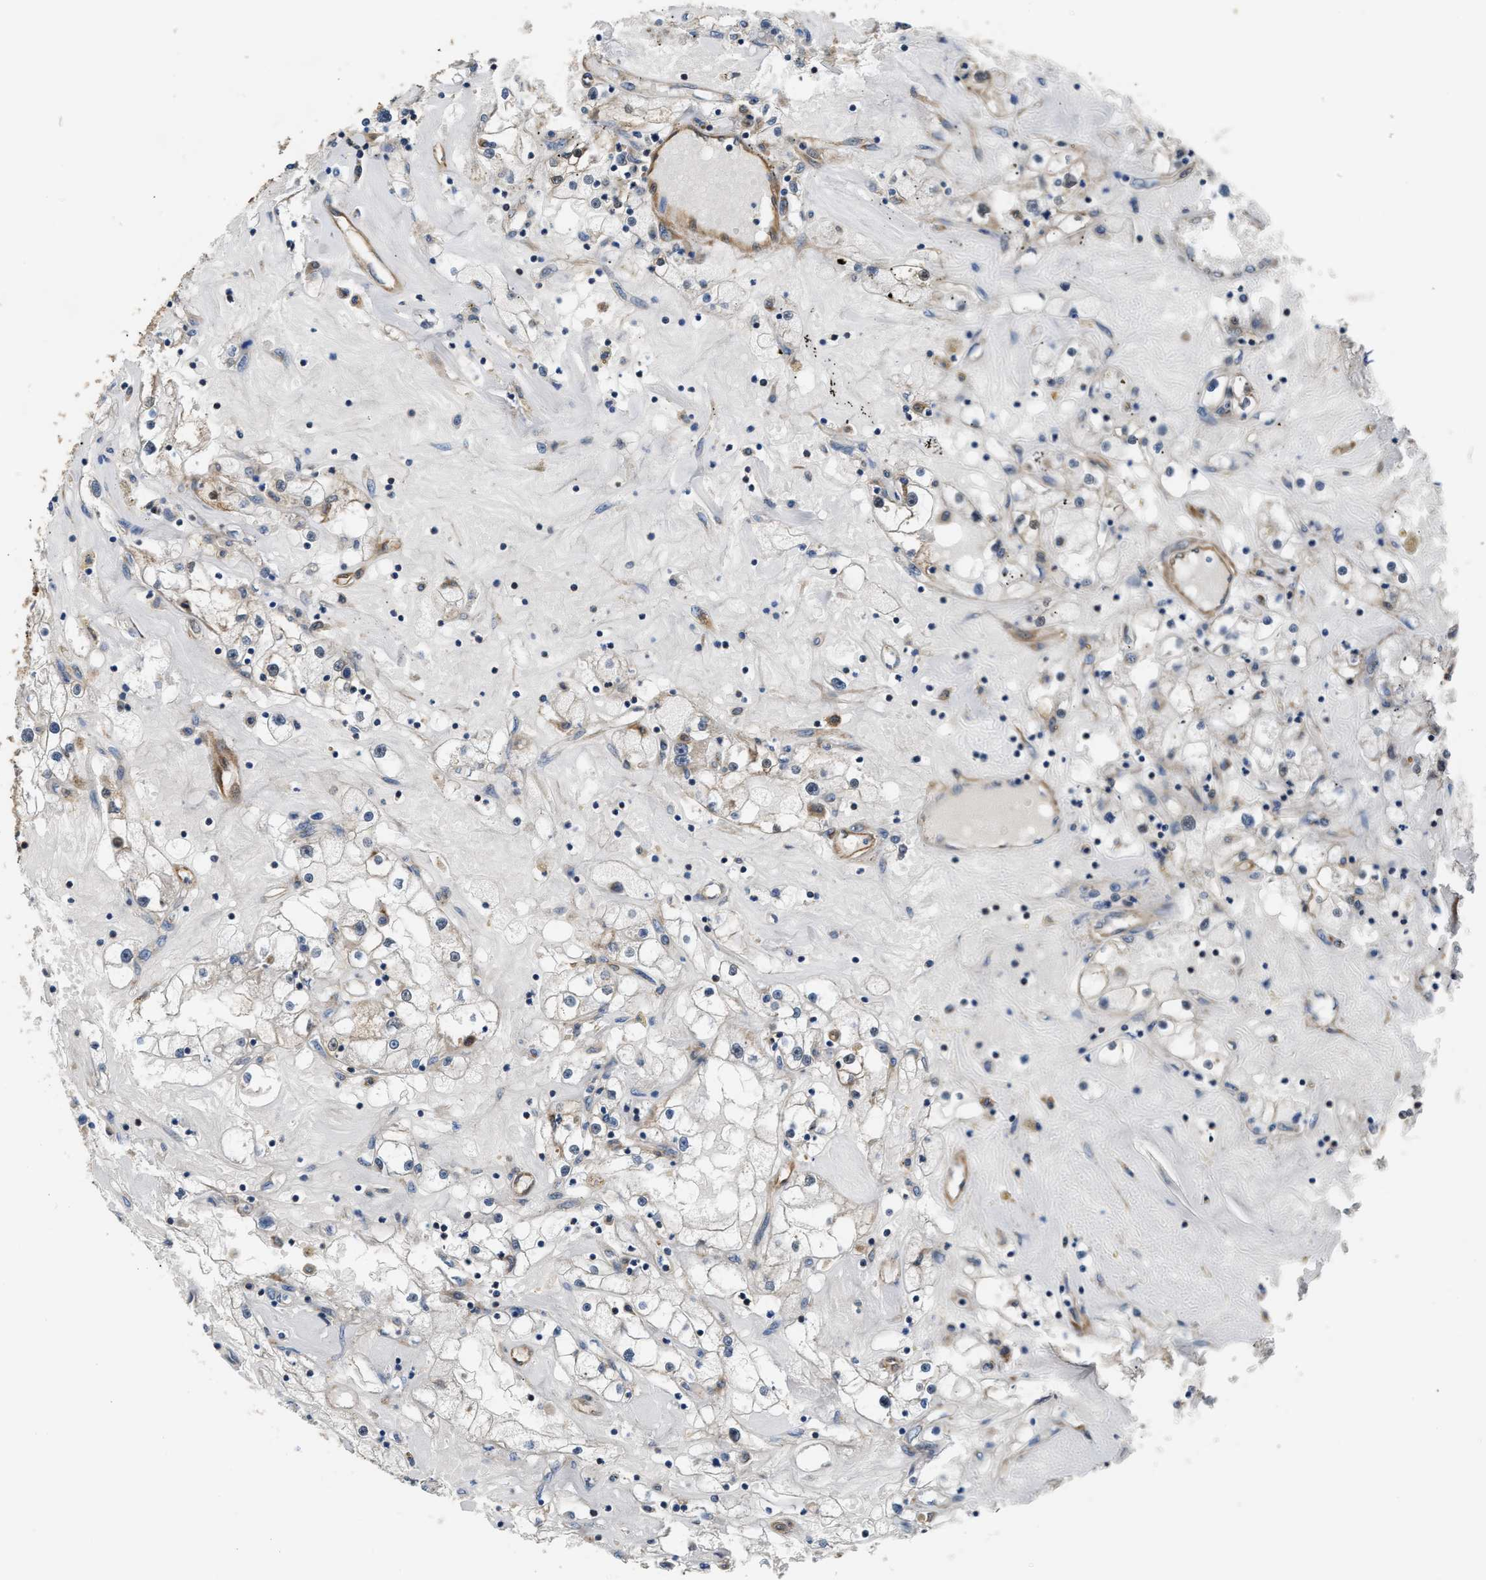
{"staining": {"intensity": "weak", "quantity": "<25%", "location": "cytoplasmic/membranous"}, "tissue": "renal cancer", "cell_type": "Tumor cells", "image_type": "cancer", "snomed": [{"axis": "morphology", "description": "Adenocarcinoma, NOS"}, {"axis": "topography", "description": "Kidney"}], "caption": "High power microscopy photomicrograph of an immunohistochemistry photomicrograph of renal adenocarcinoma, revealing no significant expression in tumor cells. (Stains: DAB (3,3'-diaminobenzidine) immunohistochemistry with hematoxylin counter stain, Microscopy: brightfield microscopy at high magnification).", "gene": "PPA1", "patient": {"sex": "male", "age": 56}}